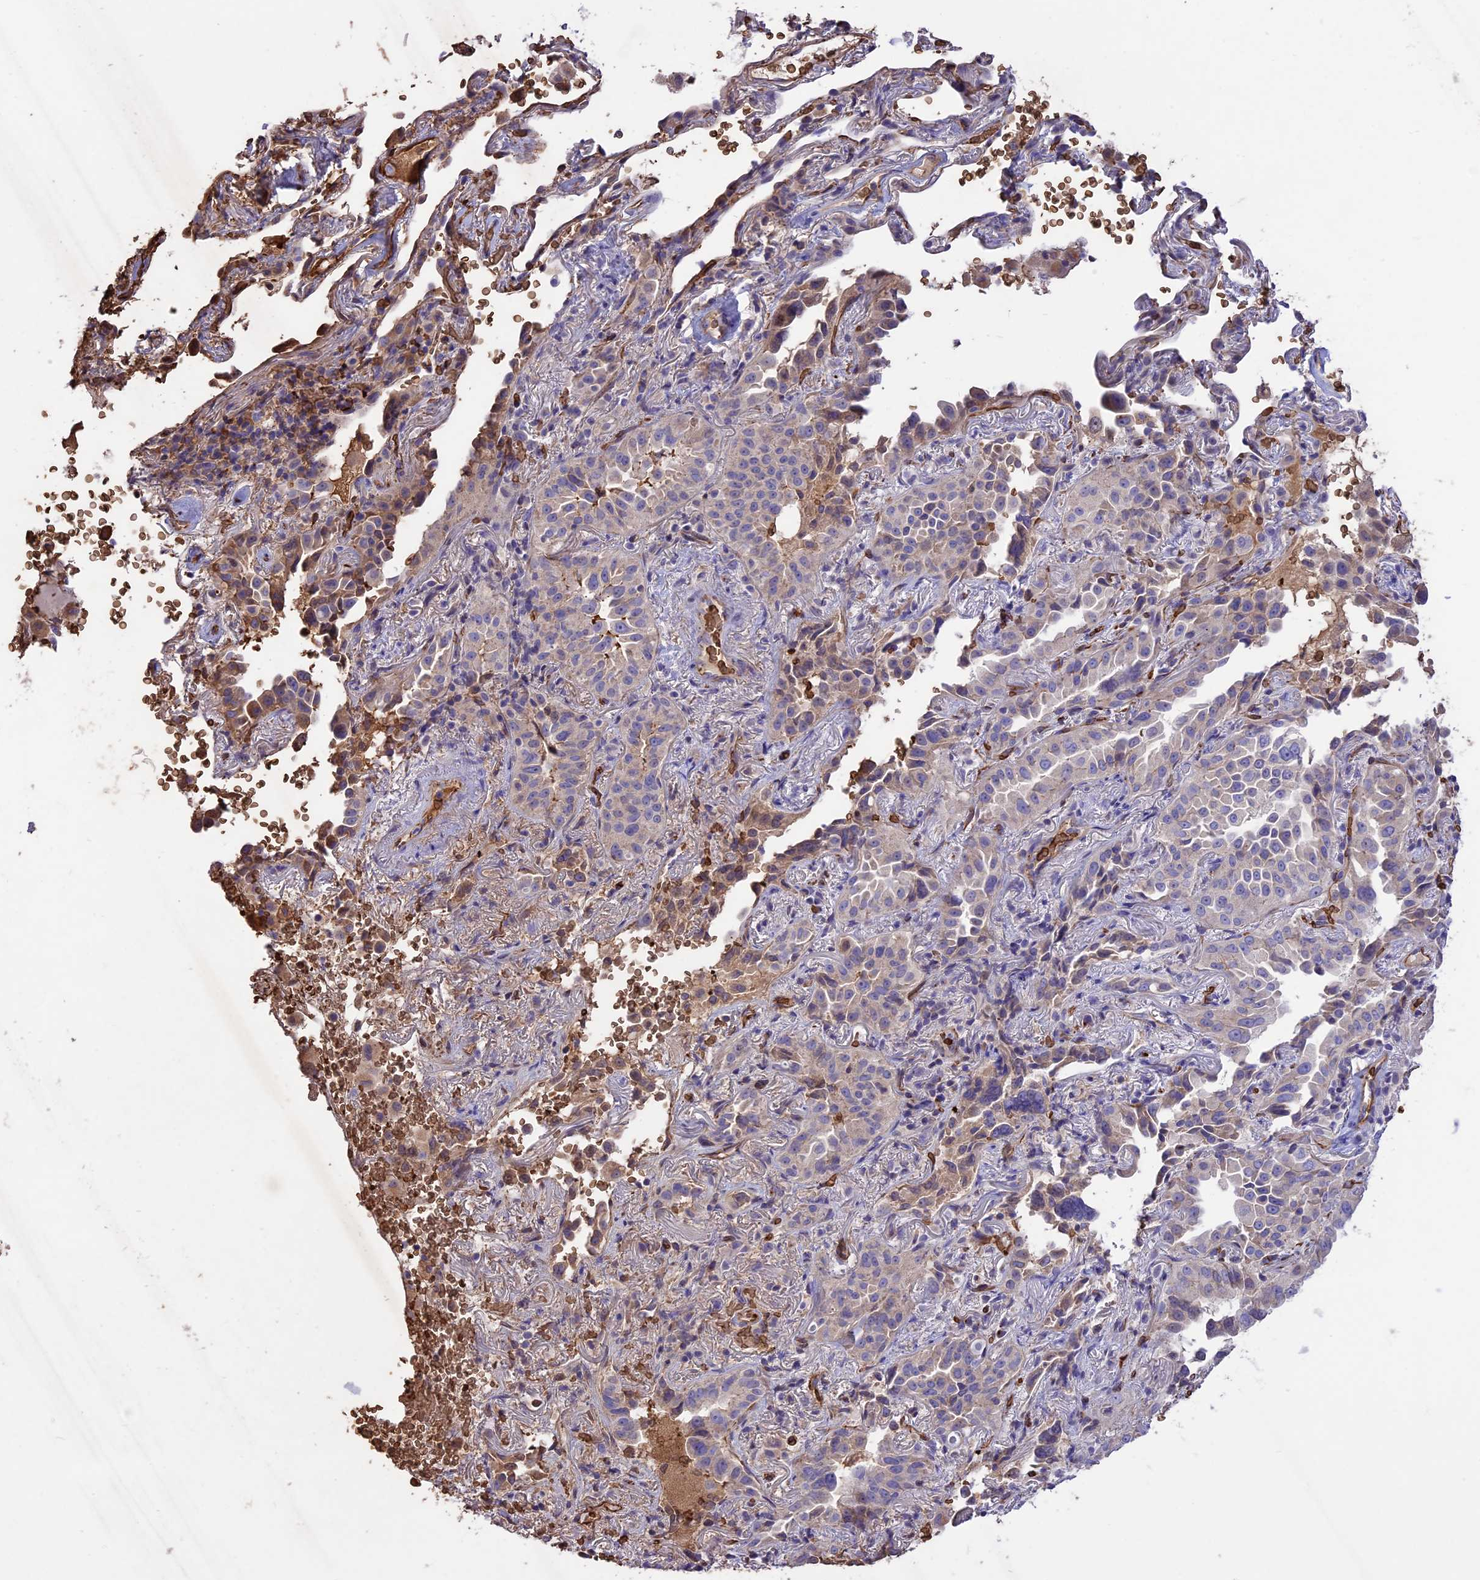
{"staining": {"intensity": "weak", "quantity": "<25%", "location": "cytoplasmic/membranous"}, "tissue": "lung cancer", "cell_type": "Tumor cells", "image_type": "cancer", "snomed": [{"axis": "morphology", "description": "Adenocarcinoma, NOS"}, {"axis": "topography", "description": "Lung"}], "caption": "IHC of human adenocarcinoma (lung) reveals no expression in tumor cells.", "gene": "TTC4", "patient": {"sex": "female", "age": 69}}